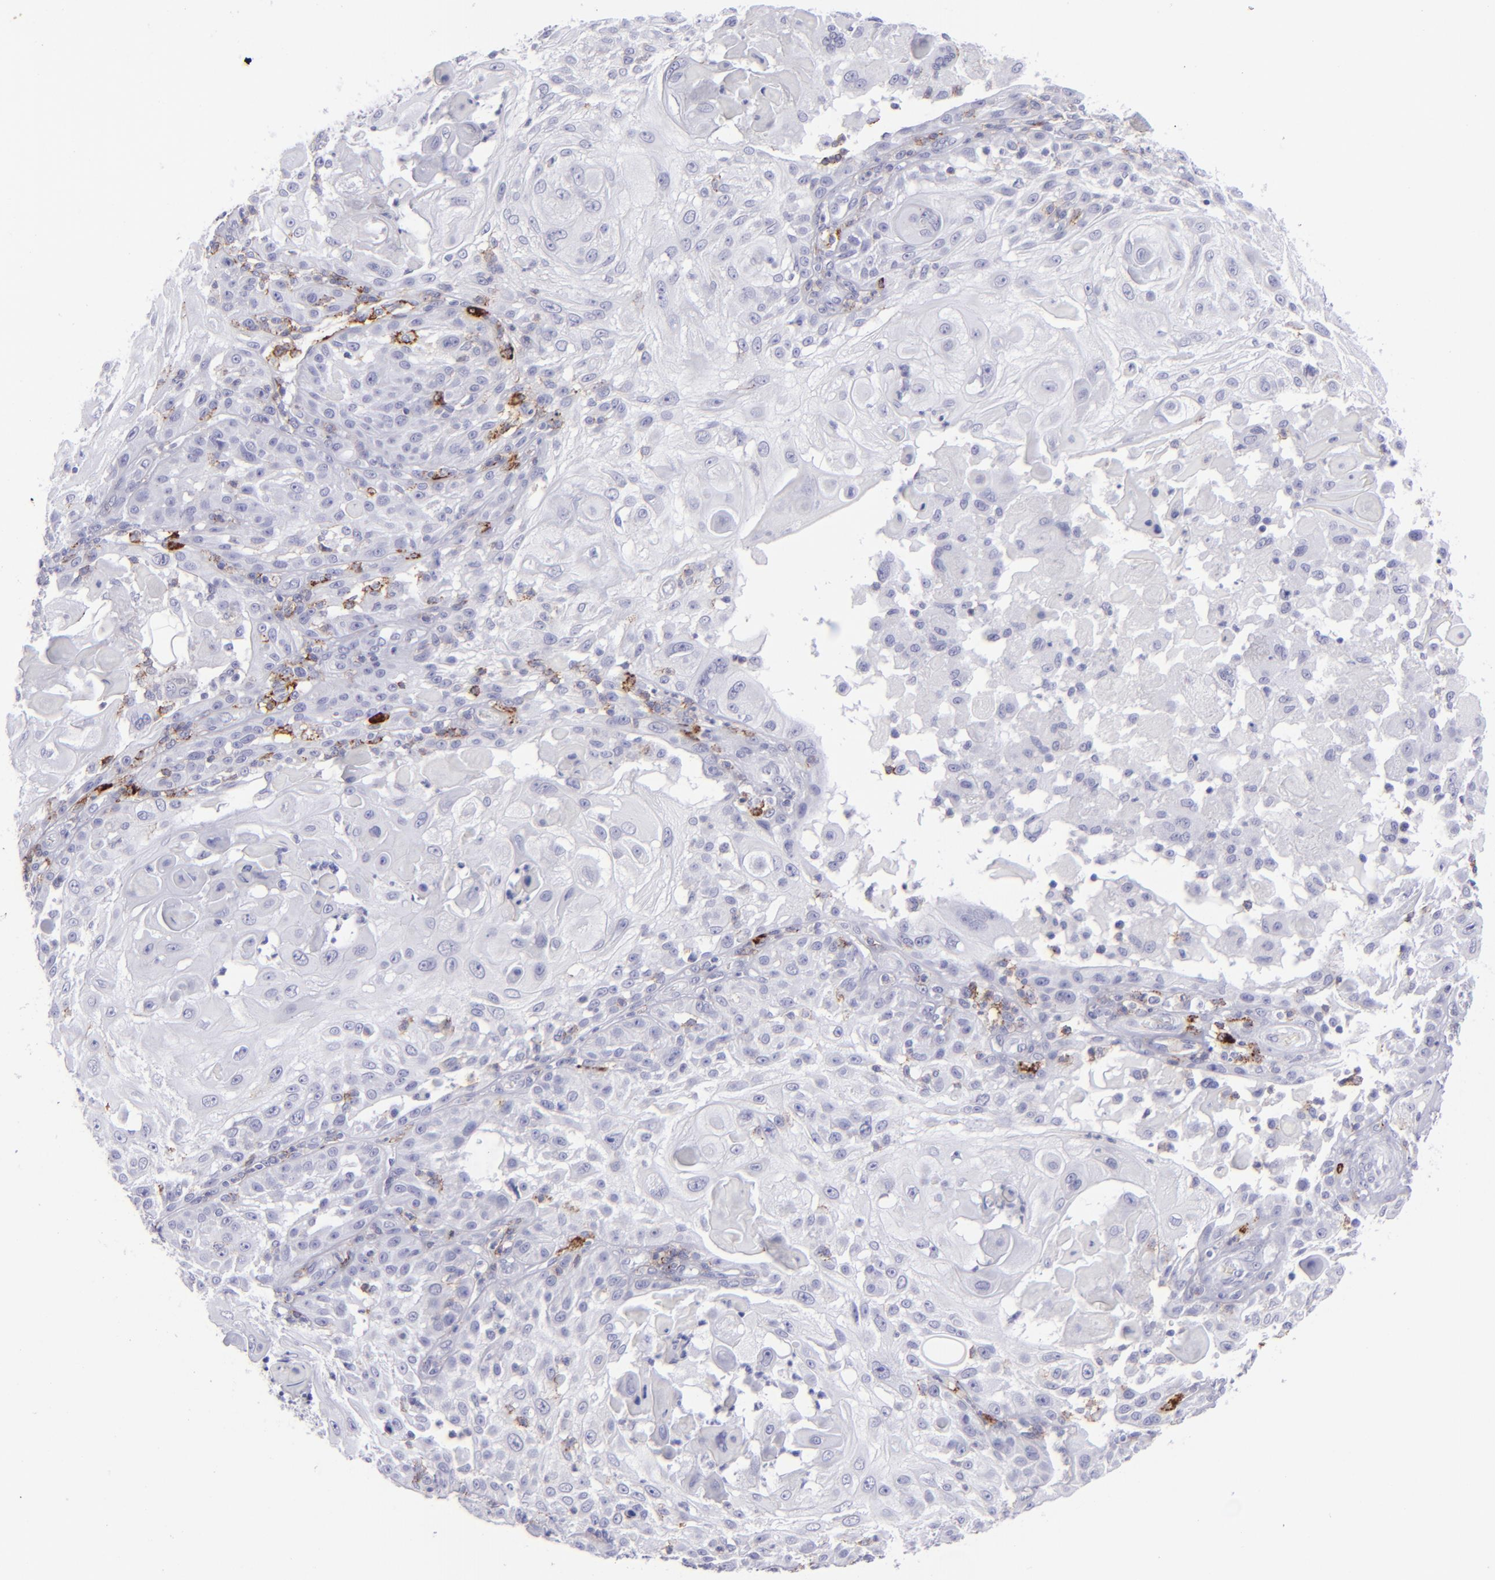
{"staining": {"intensity": "negative", "quantity": "none", "location": "none"}, "tissue": "skin cancer", "cell_type": "Tumor cells", "image_type": "cancer", "snomed": [{"axis": "morphology", "description": "Squamous cell carcinoma, NOS"}, {"axis": "topography", "description": "Skin"}], "caption": "Immunohistochemical staining of skin cancer (squamous cell carcinoma) displays no significant expression in tumor cells.", "gene": "SELPLG", "patient": {"sex": "female", "age": 89}}